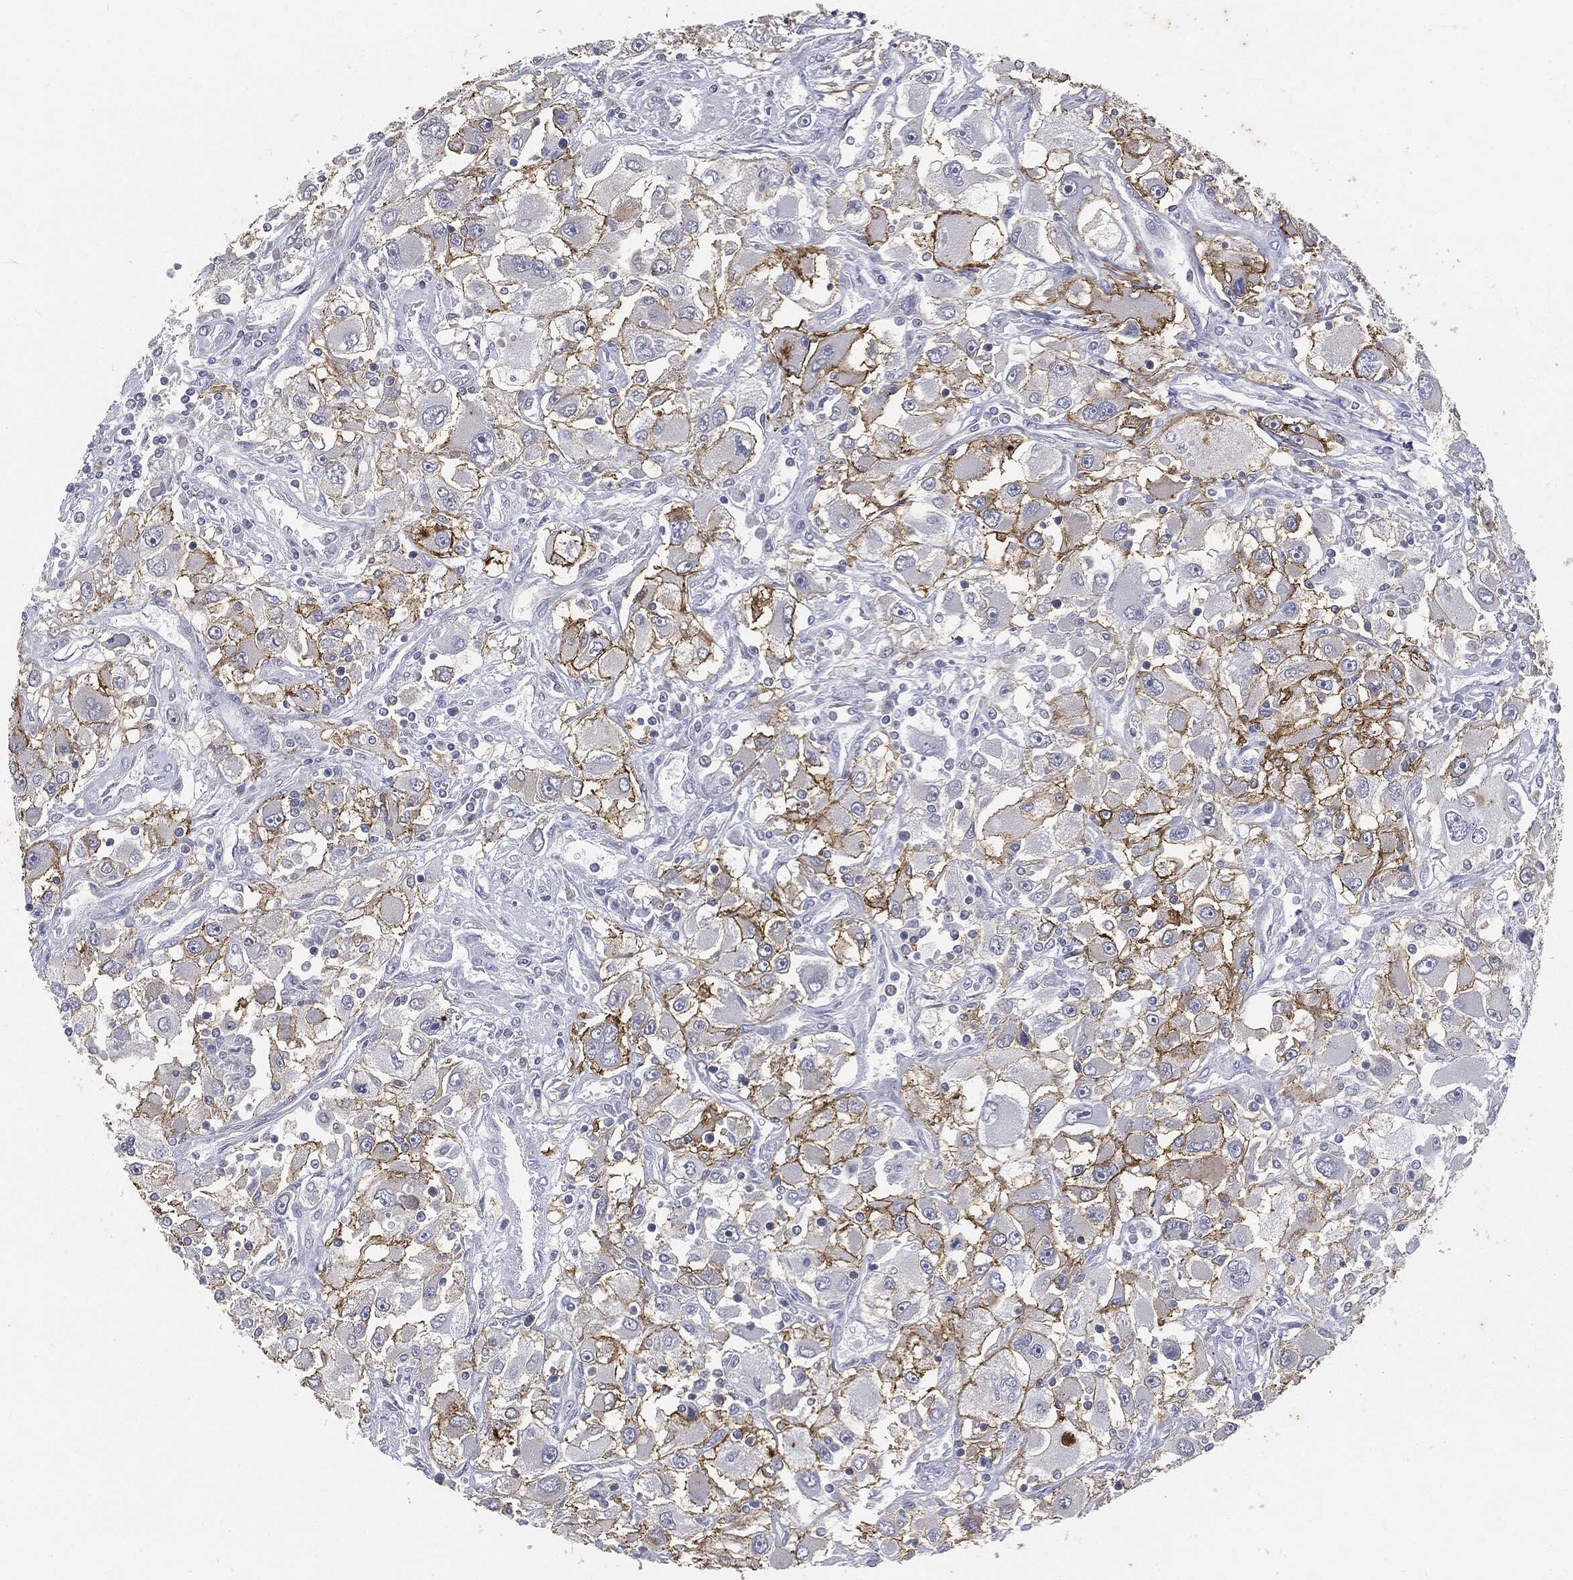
{"staining": {"intensity": "strong", "quantity": "<25%", "location": "cytoplasmic/membranous"}, "tissue": "renal cancer", "cell_type": "Tumor cells", "image_type": "cancer", "snomed": [{"axis": "morphology", "description": "Adenocarcinoma, NOS"}, {"axis": "topography", "description": "Kidney"}], "caption": "Brown immunohistochemical staining in human renal cancer demonstrates strong cytoplasmic/membranous positivity in approximately <25% of tumor cells.", "gene": "SLC2A2", "patient": {"sex": "female", "age": 52}}